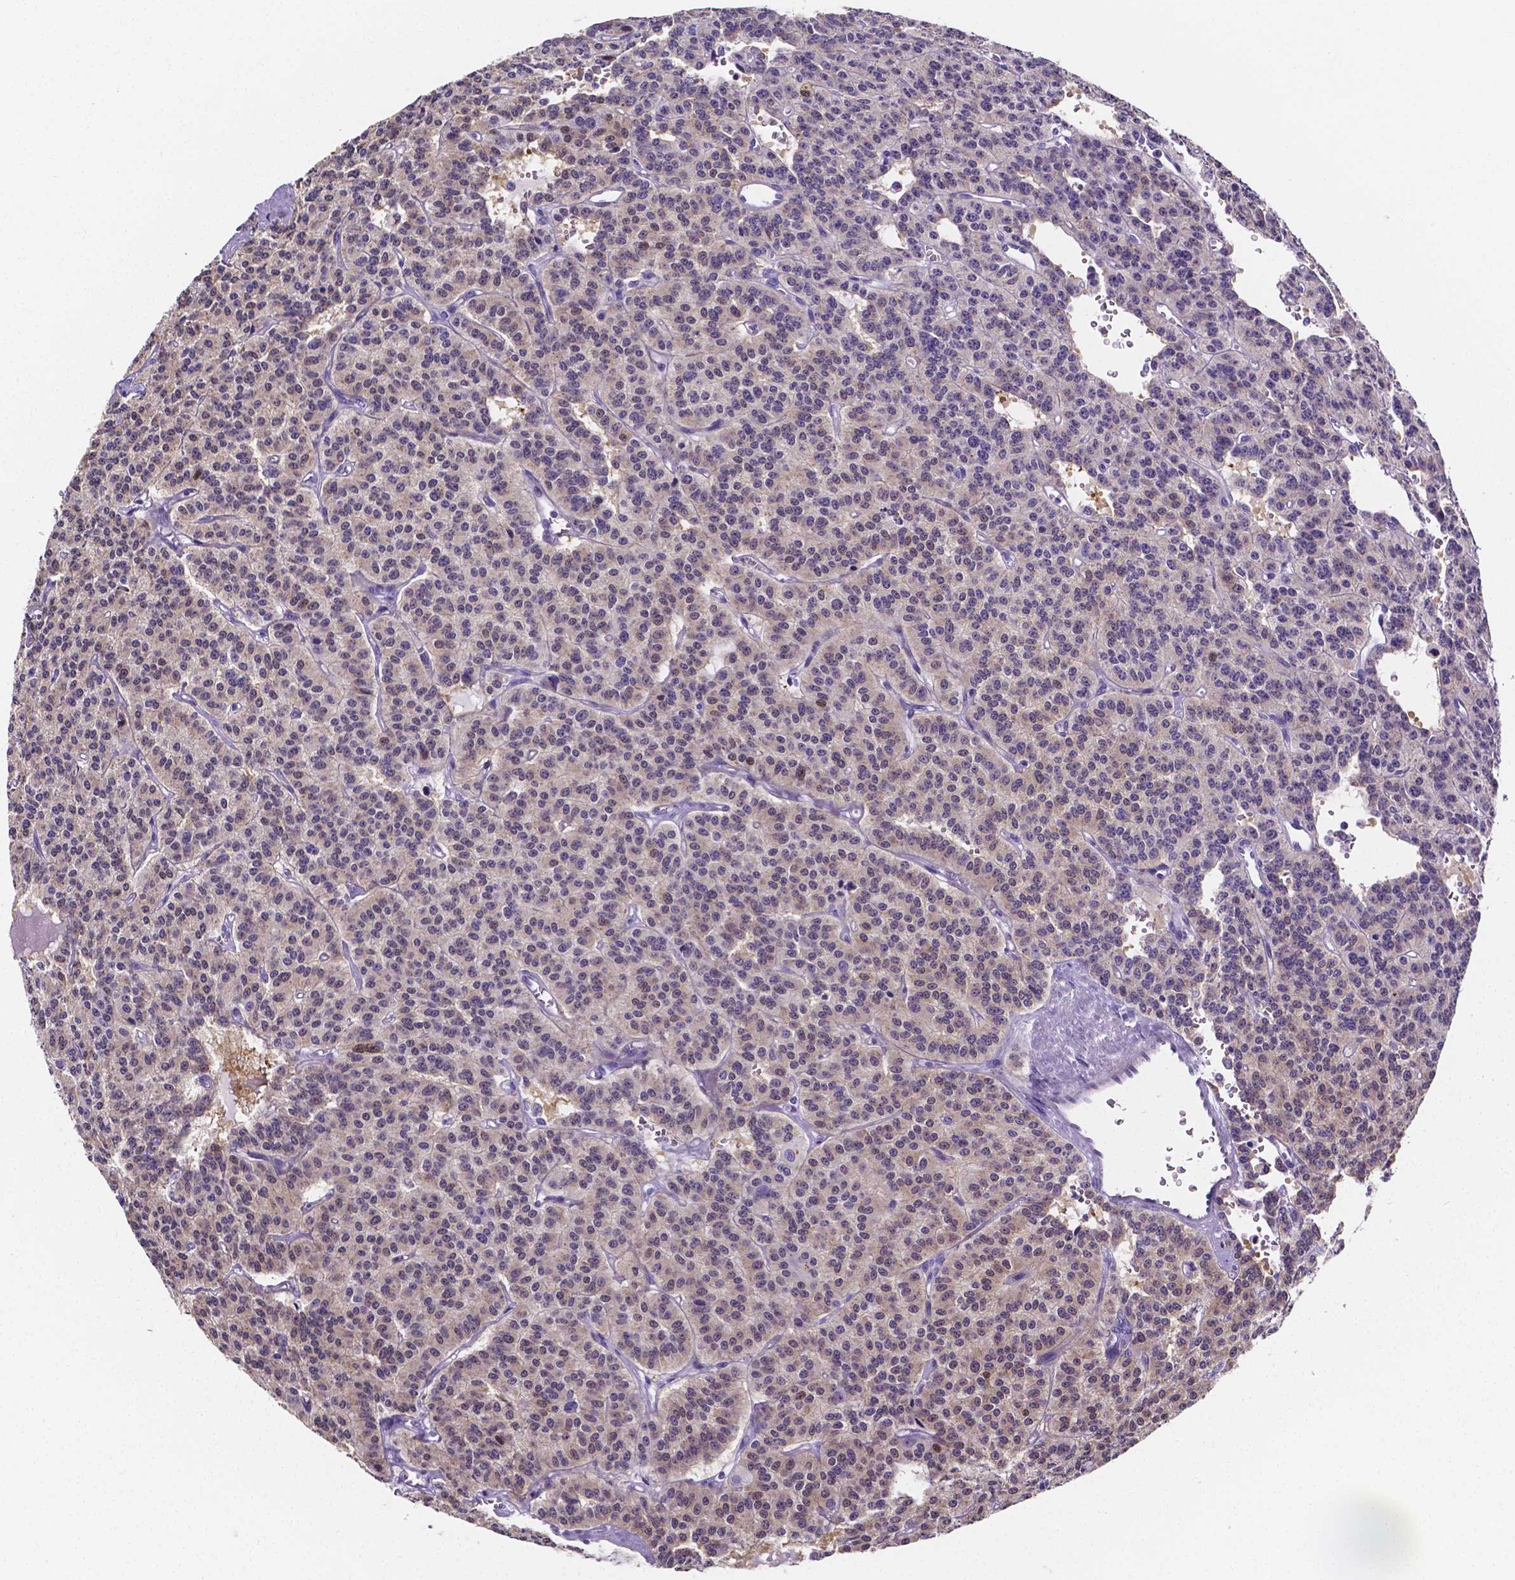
{"staining": {"intensity": "weak", "quantity": ">75%", "location": "cytoplasmic/membranous"}, "tissue": "carcinoid", "cell_type": "Tumor cells", "image_type": "cancer", "snomed": [{"axis": "morphology", "description": "Carcinoid, malignant, NOS"}, {"axis": "topography", "description": "Lung"}], "caption": "The micrograph demonstrates staining of malignant carcinoid, revealing weak cytoplasmic/membranous protein positivity (brown color) within tumor cells. The staining was performed using DAB to visualize the protein expression in brown, while the nuclei were stained in blue with hematoxylin (Magnification: 20x).", "gene": "NRGN", "patient": {"sex": "female", "age": 71}}